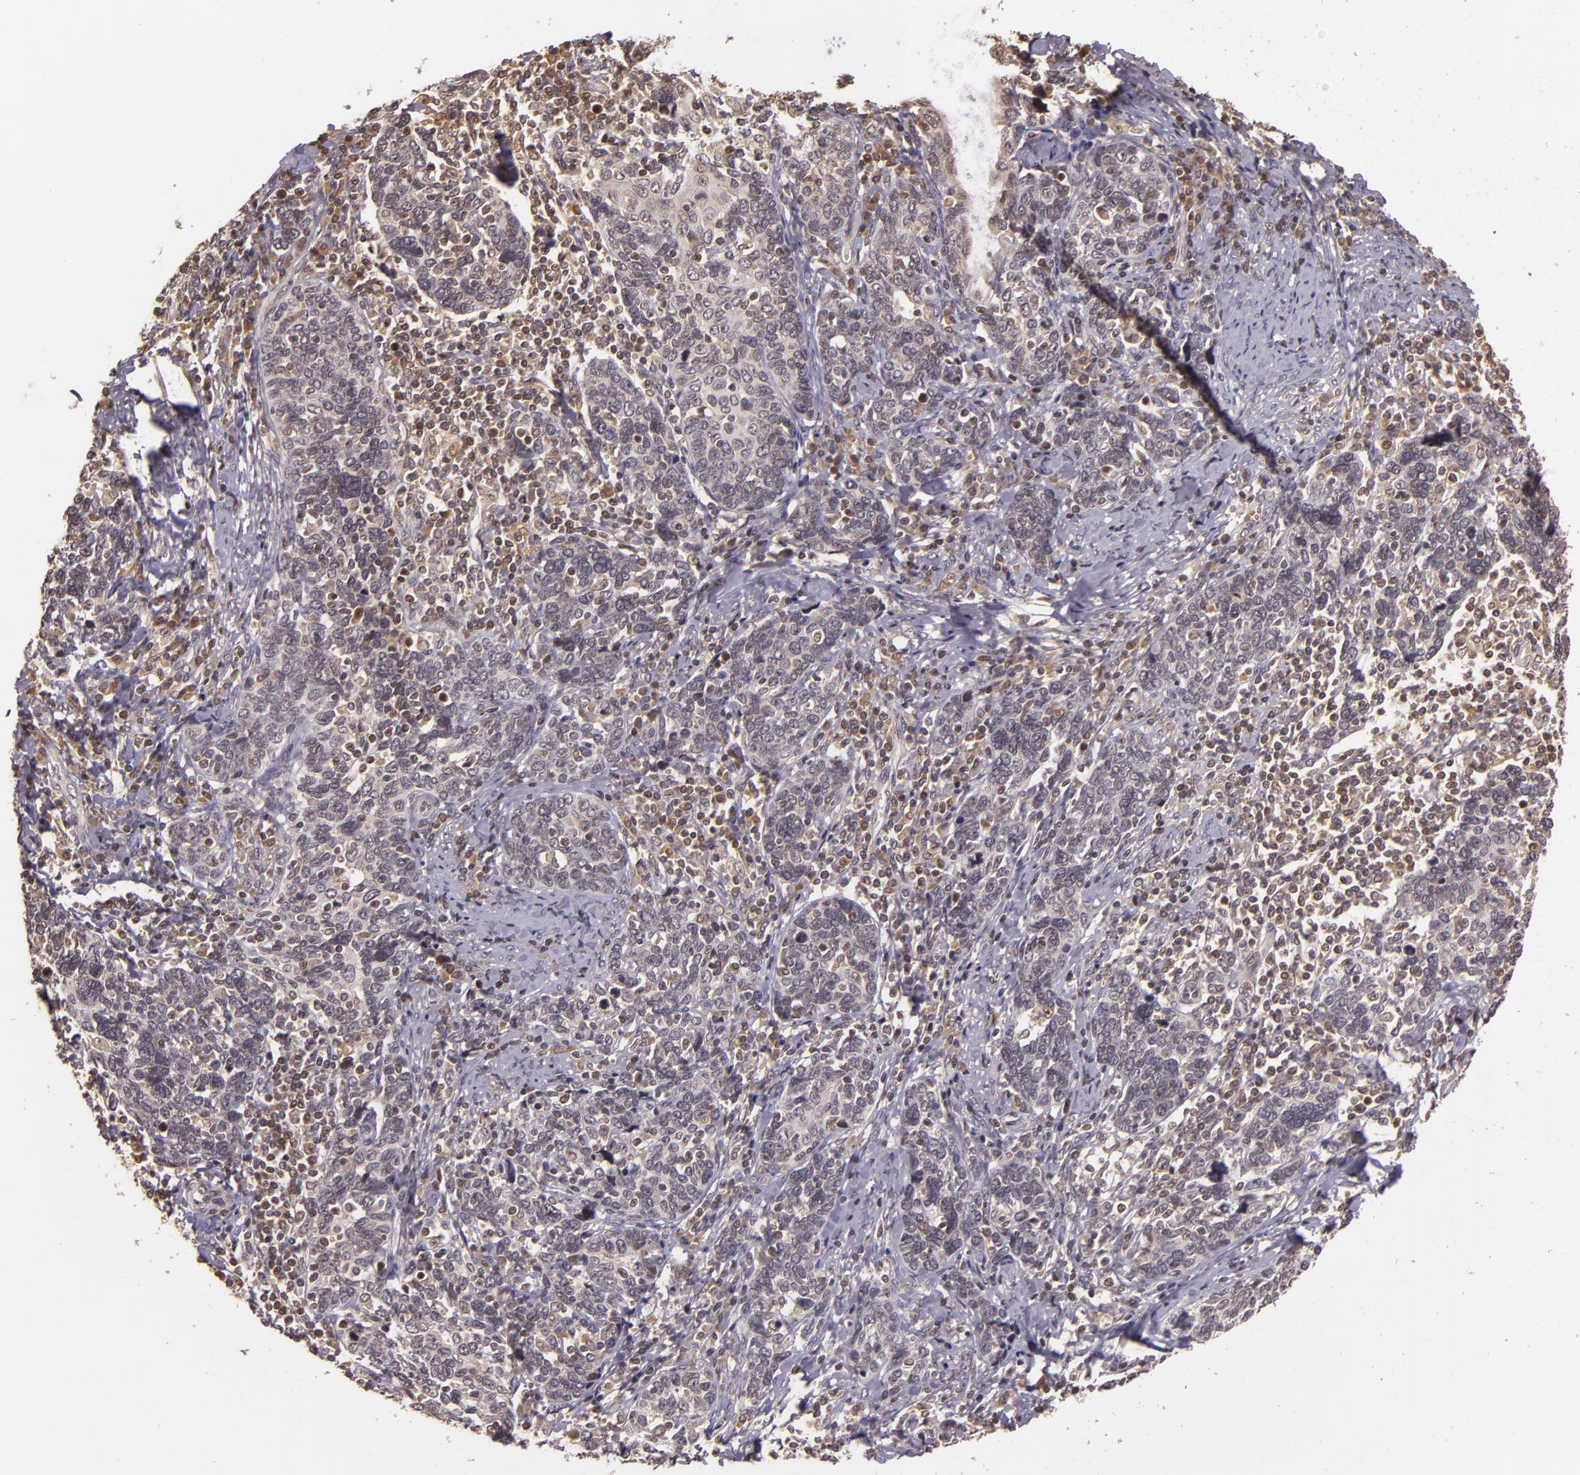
{"staining": {"intensity": "weak", "quantity": "<25%", "location": "nuclear"}, "tissue": "cervical cancer", "cell_type": "Tumor cells", "image_type": "cancer", "snomed": [{"axis": "morphology", "description": "Squamous cell carcinoma, NOS"}, {"axis": "topography", "description": "Cervix"}], "caption": "Tumor cells show no significant protein expression in squamous cell carcinoma (cervical).", "gene": "TXNRD2", "patient": {"sex": "female", "age": 41}}